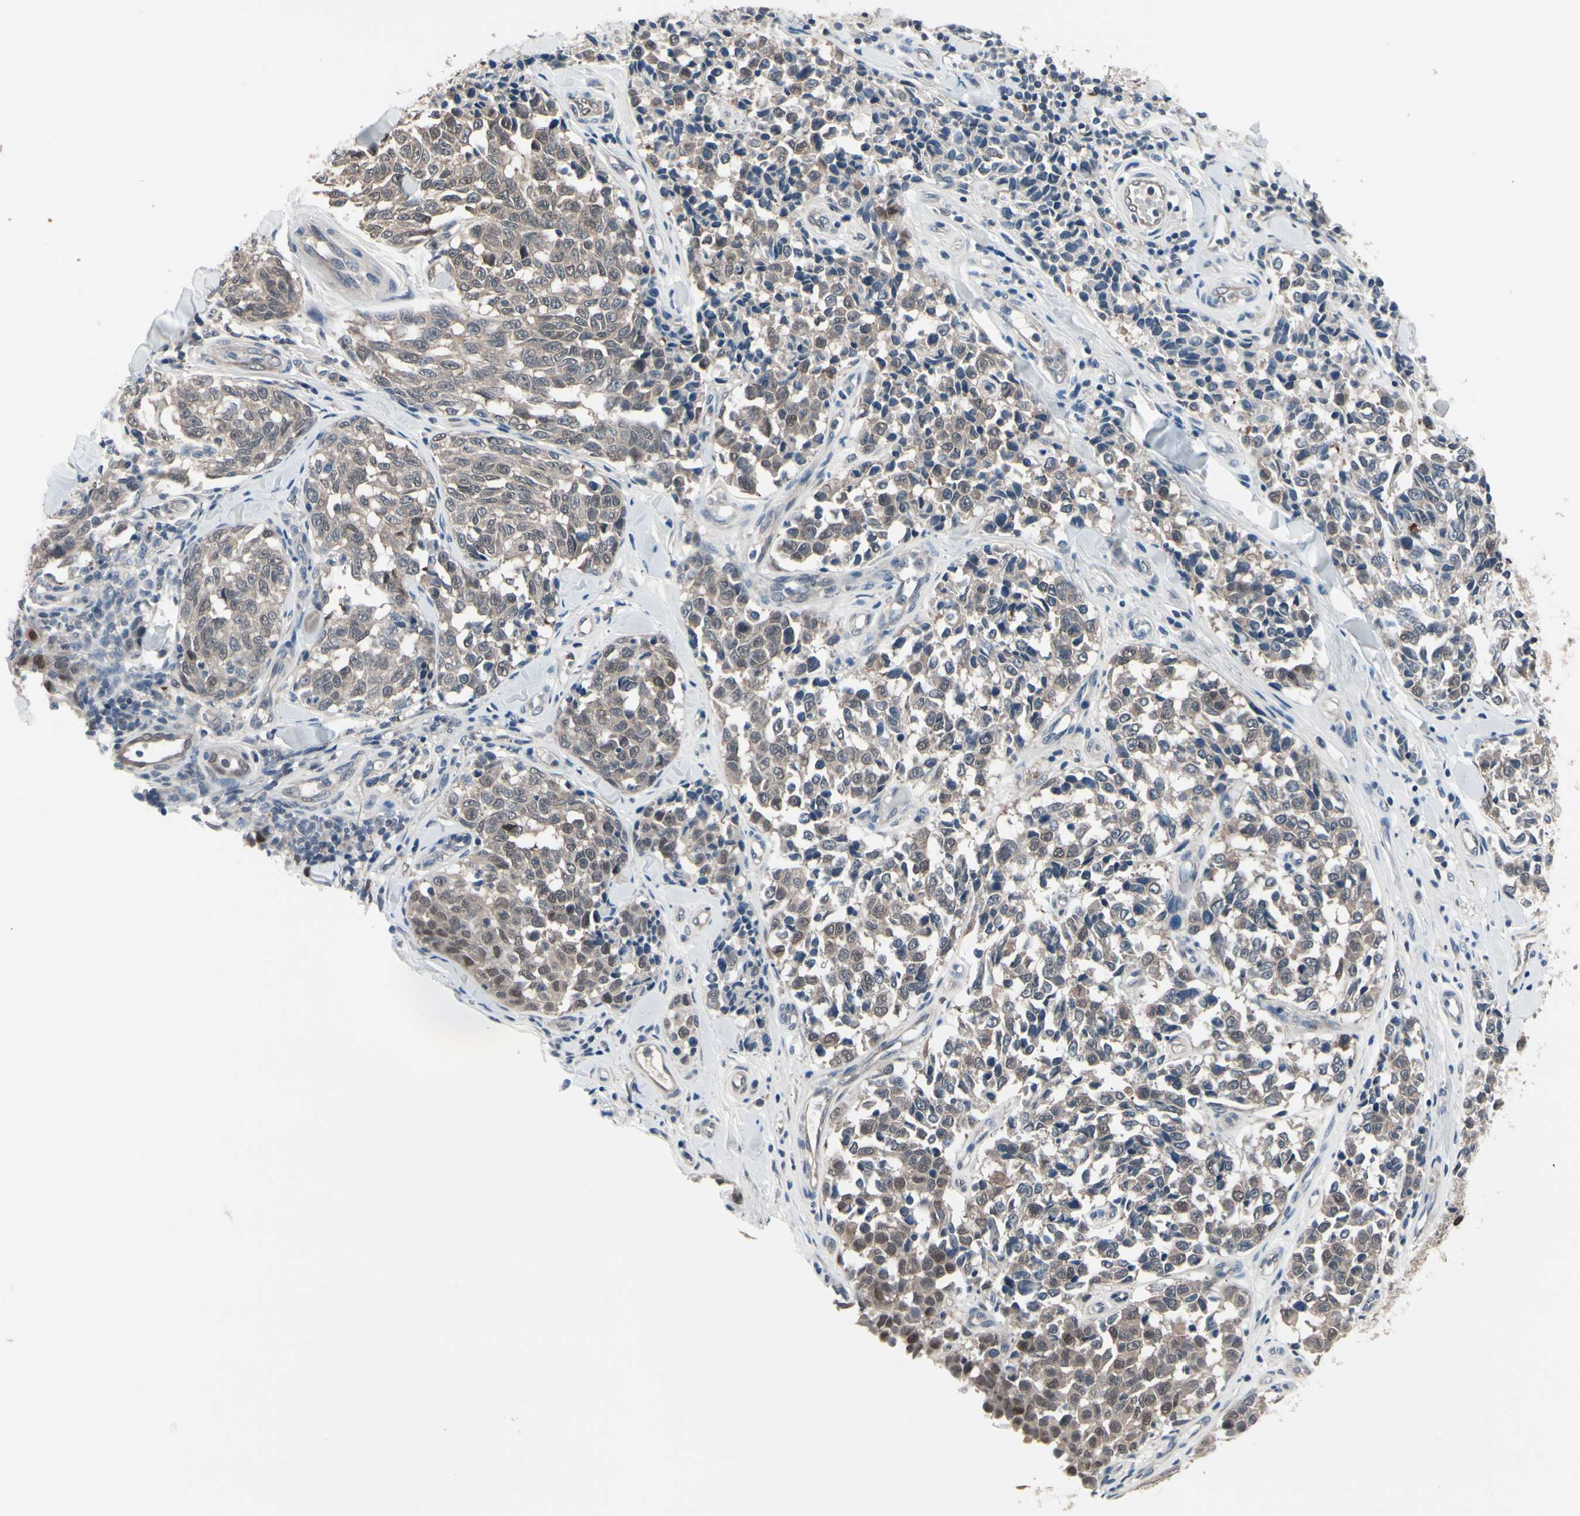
{"staining": {"intensity": "moderate", "quantity": ">75%", "location": "cytoplasmic/membranous"}, "tissue": "melanoma", "cell_type": "Tumor cells", "image_type": "cancer", "snomed": [{"axis": "morphology", "description": "Malignant melanoma, NOS"}, {"axis": "topography", "description": "Skin"}], "caption": "There is medium levels of moderate cytoplasmic/membranous expression in tumor cells of melanoma, as demonstrated by immunohistochemical staining (brown color).", "gene": "PRDX6", "patient": {"sex": "female", "age": 64}}